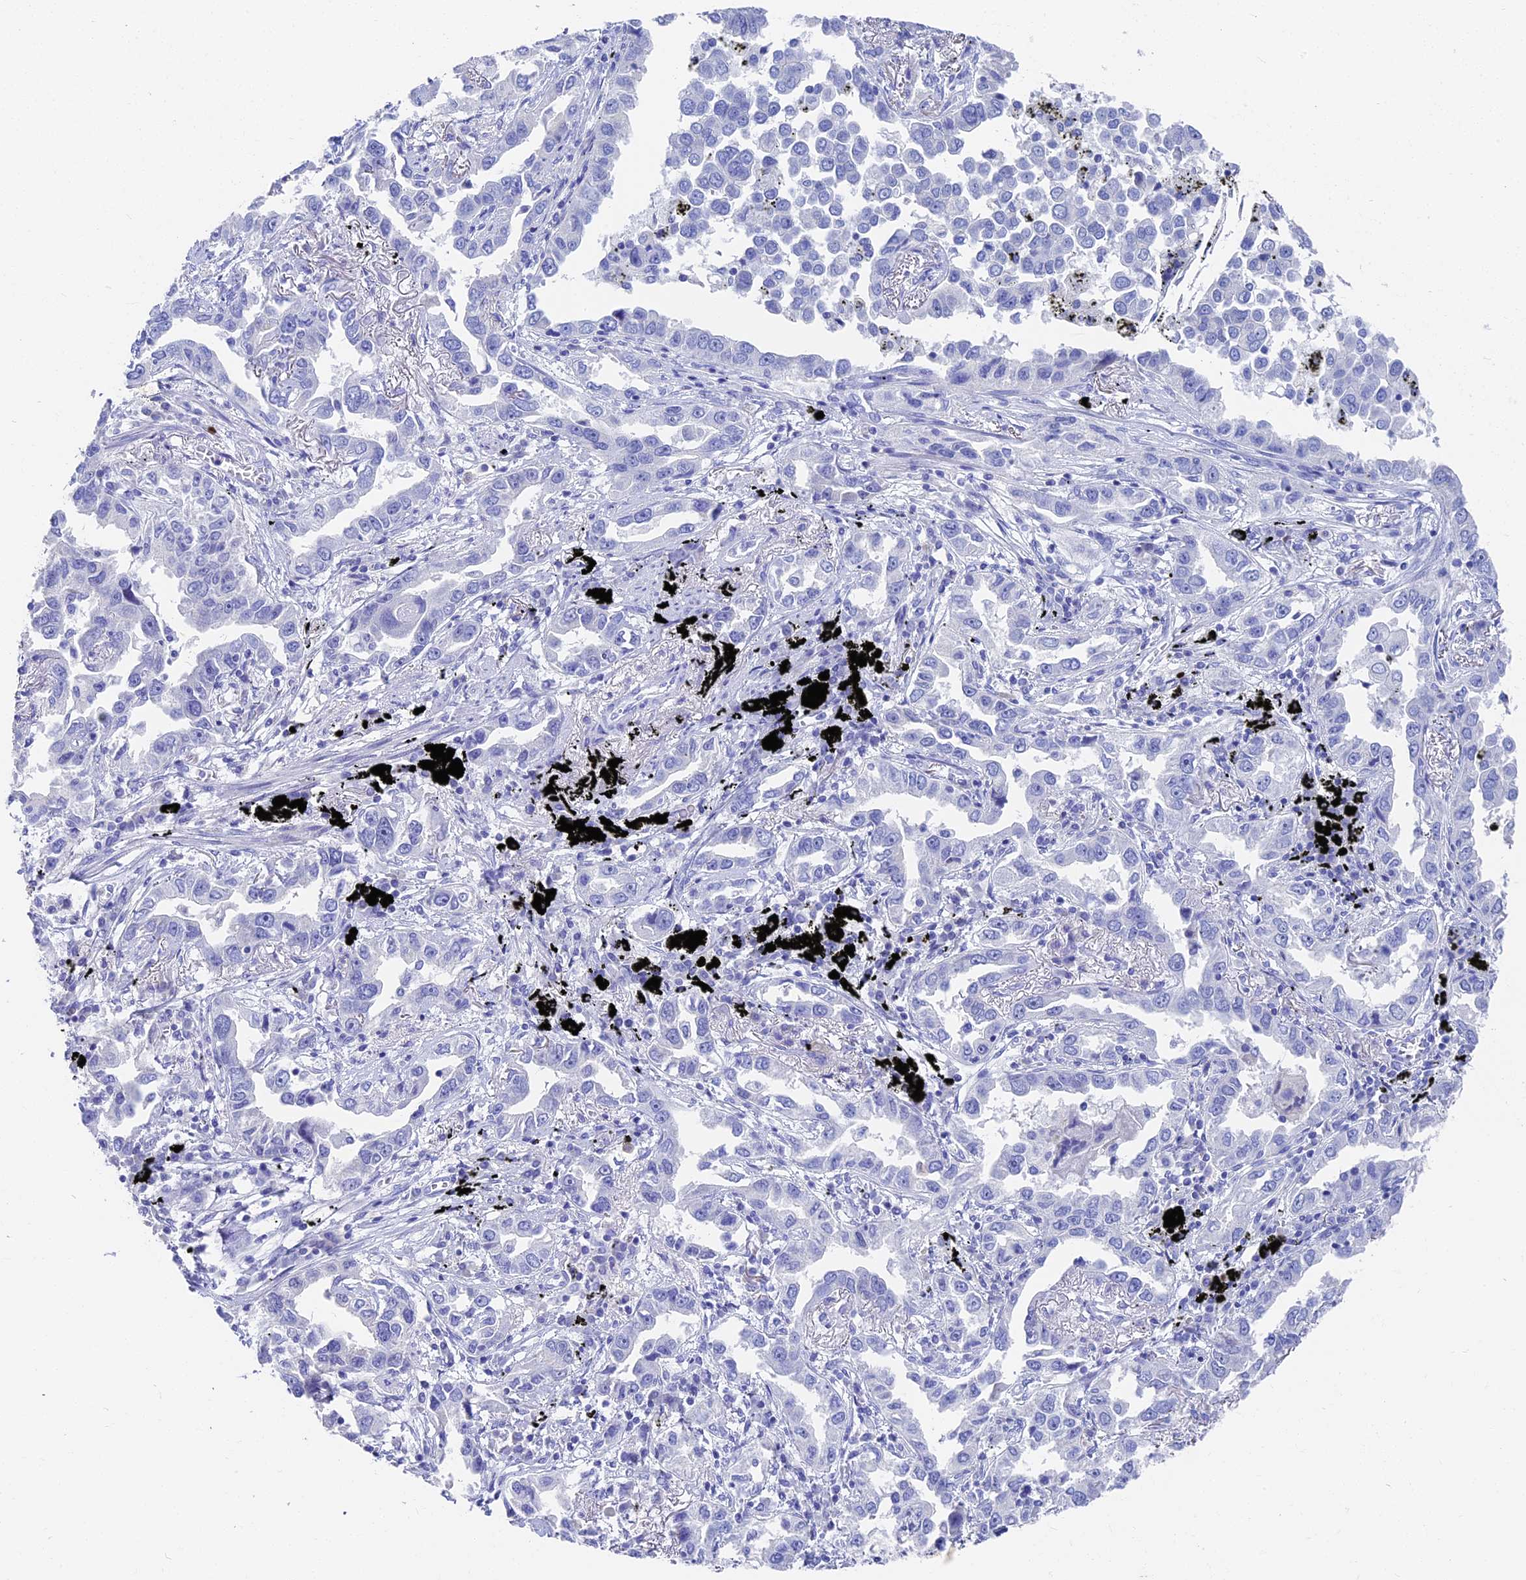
{"staining": {"intensity": "negative", "quantity": "none", "location": "none"}, "tissue": "lung cancer", "cell_type": "Tumor cells", "image_type": "cancer", "snomed": [{"axis": "morphology", "description": "Adenocarcinoma, NOS"}, {"axis": "topography", "description": "Lung"}], "caption": "An immunohistochemistry micrograph of adenocarcinoma (lung) is shown. There is no staining in tumor cells of adenocarcinoma (lung). The staining was performed using DAB (3,3'-diaminobenzidine) to visualize the protein expression in brown, while the nuclei were stained in blue with hematoxylin (Magnification: 20x).", "gene": "VPS33B", "patient": {"sex": "male", "age": 67}}